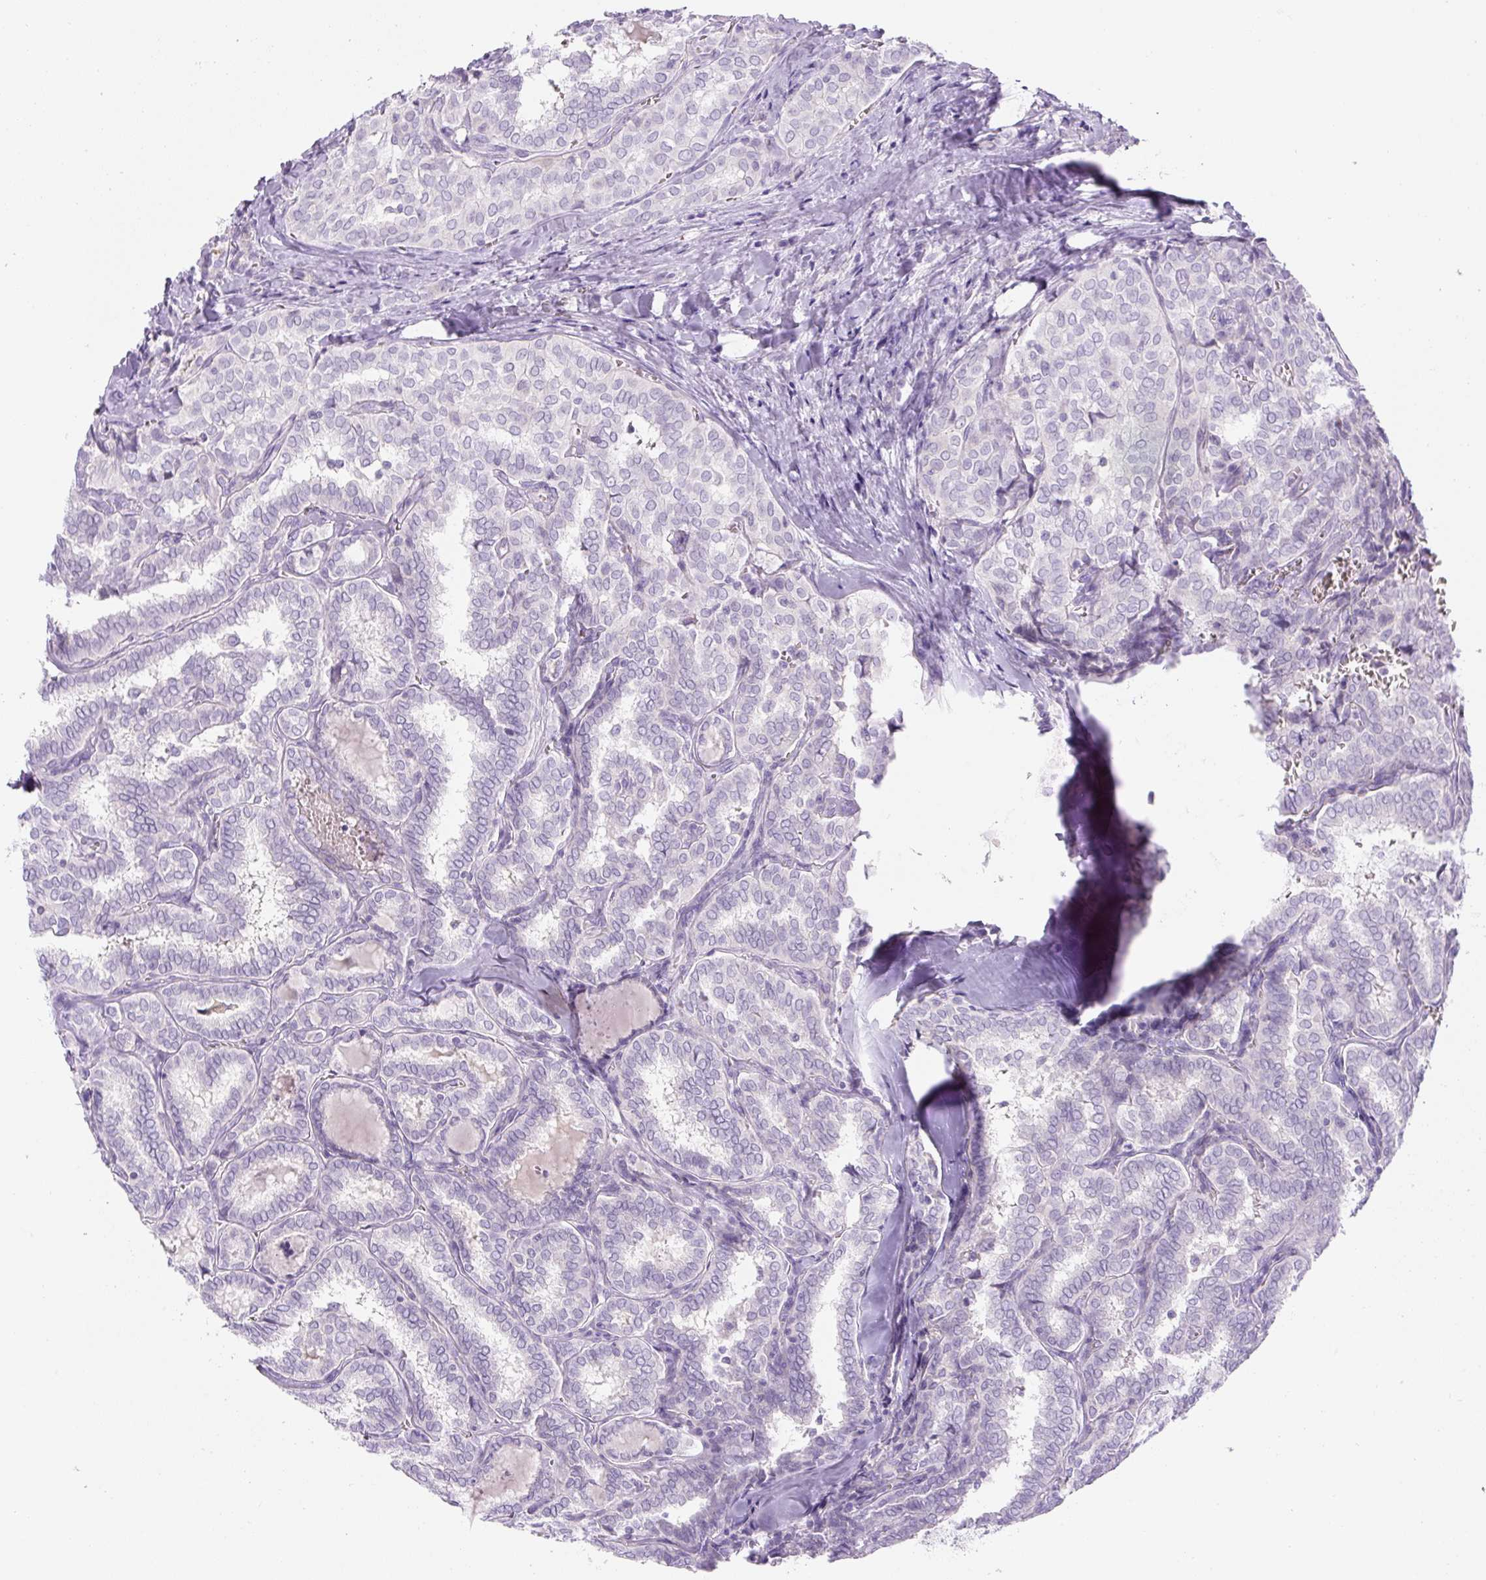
{"staining": {"intensity": "negative", "quantity": "none", "location": "none"}, "tissue": "thyroid cancer", "cell_type": "Tumor cells", "image_type": "cancer", "snomed": [{"axis": "morphology", "description": "Papillary adenocarcinoma, NOS"}, {"axis": "topography", "description": "Thyroid gland"}], "caption": "Immunohistochemical staining of thyroid papillary adenocarcinoma demonstrates no significant expression in tumor cells.", "gene": "YIF1B", "patient": {"sex": "female", "age": 30}}